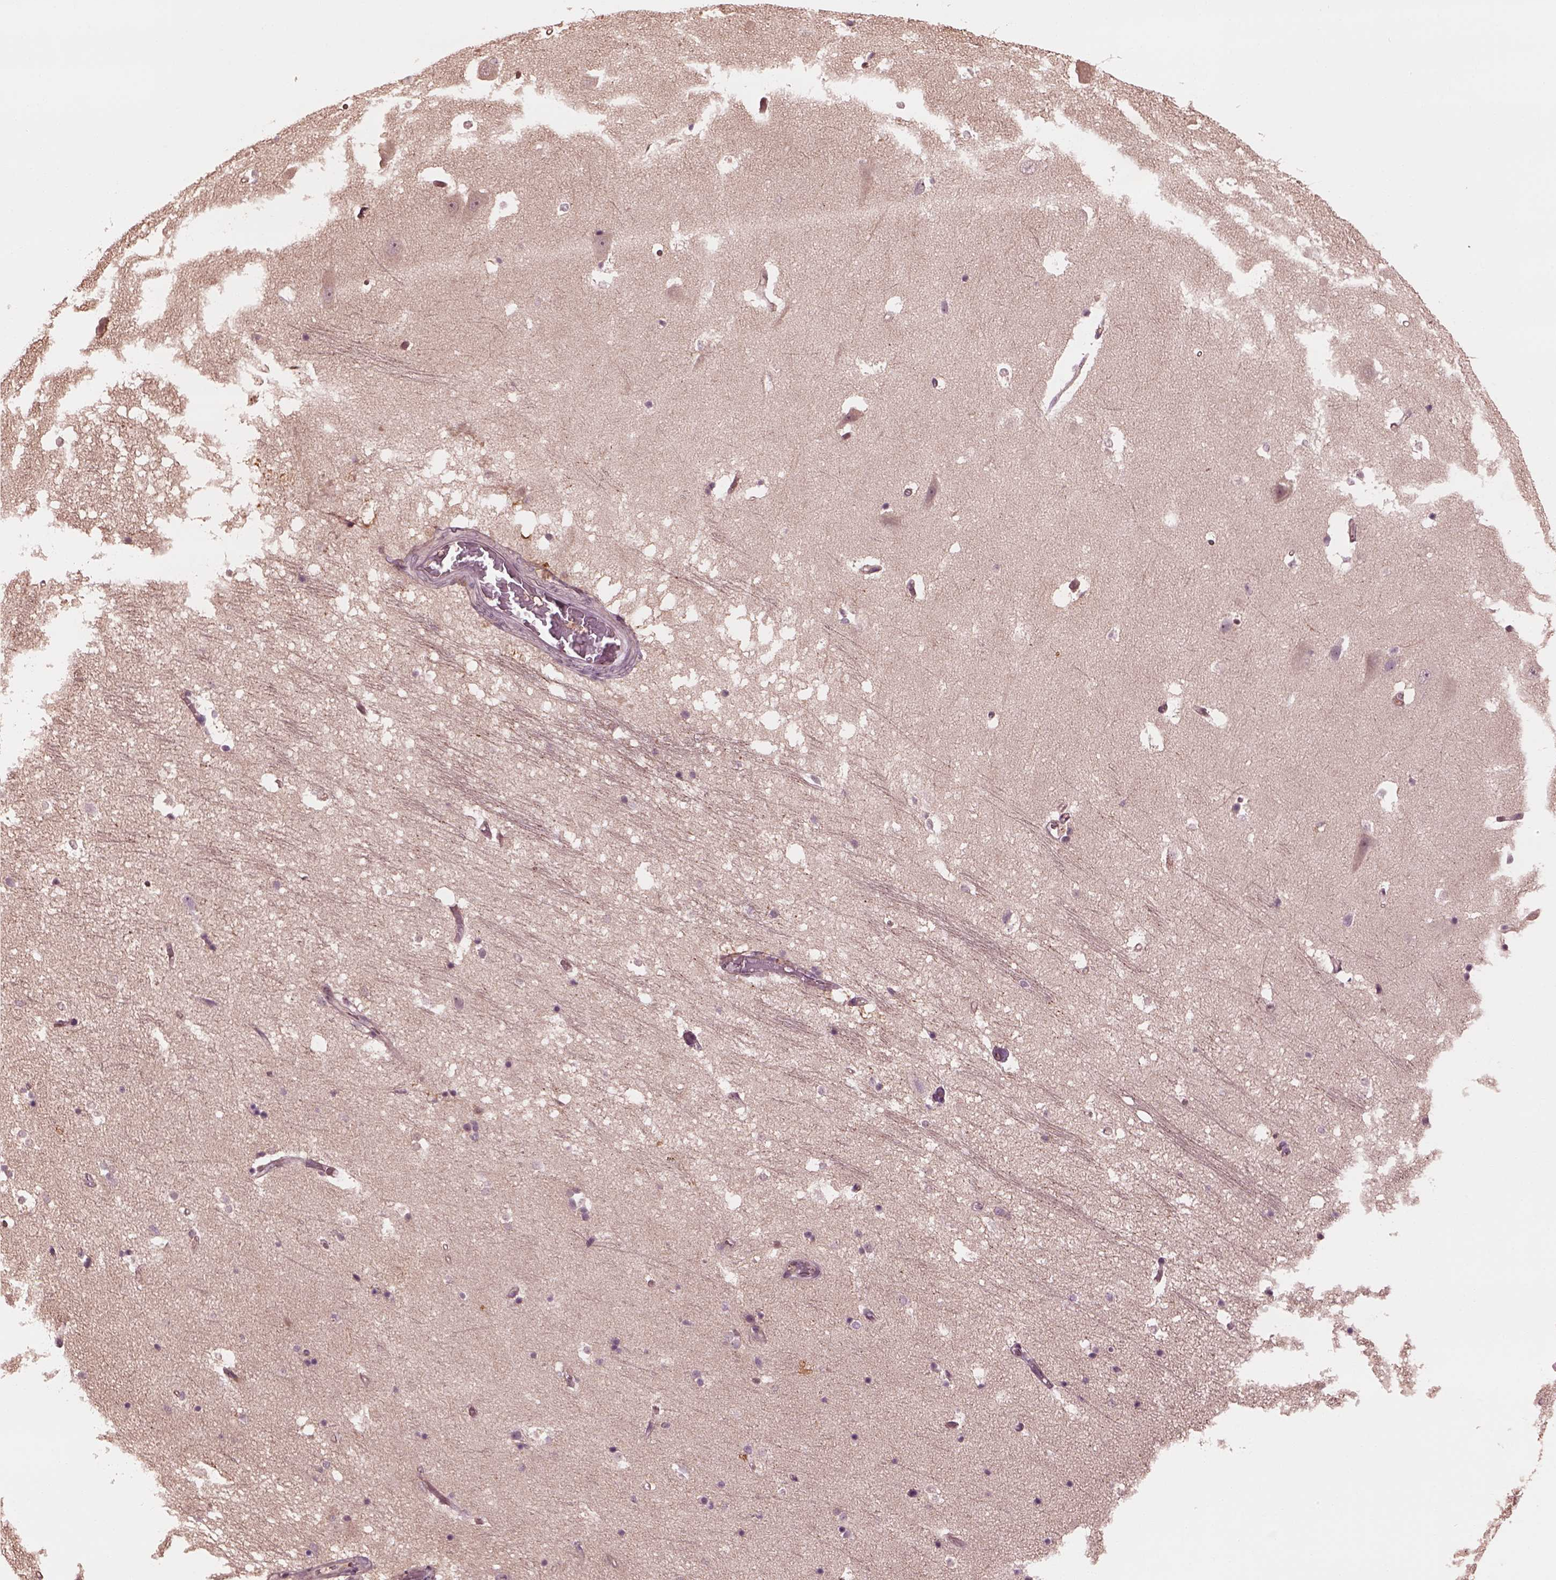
{"staining": {"intensity": "negative", "quantity": "none", "location": "none"}, "tissue": "hippocampus", "cell_type": "Glial cells", "image_type": "normal", "snomed": [{"axis": "morphology", "description": "Normal tissue, NOS"}, {"axis": "topography", "description": "Hippocampus"}], "caption": "An IHC image of unremarkable hippocampus is shown. There is no staining in glial cells of hippocampus. Brightfield microscopy of immunohistochemistry stained with DAB (3,3'-diaminobenzidine) (brown) and hematoxylin (blue), captured at high magnification.", "gene": "STK33", "patient": {"sex": "male", "age": 44}}